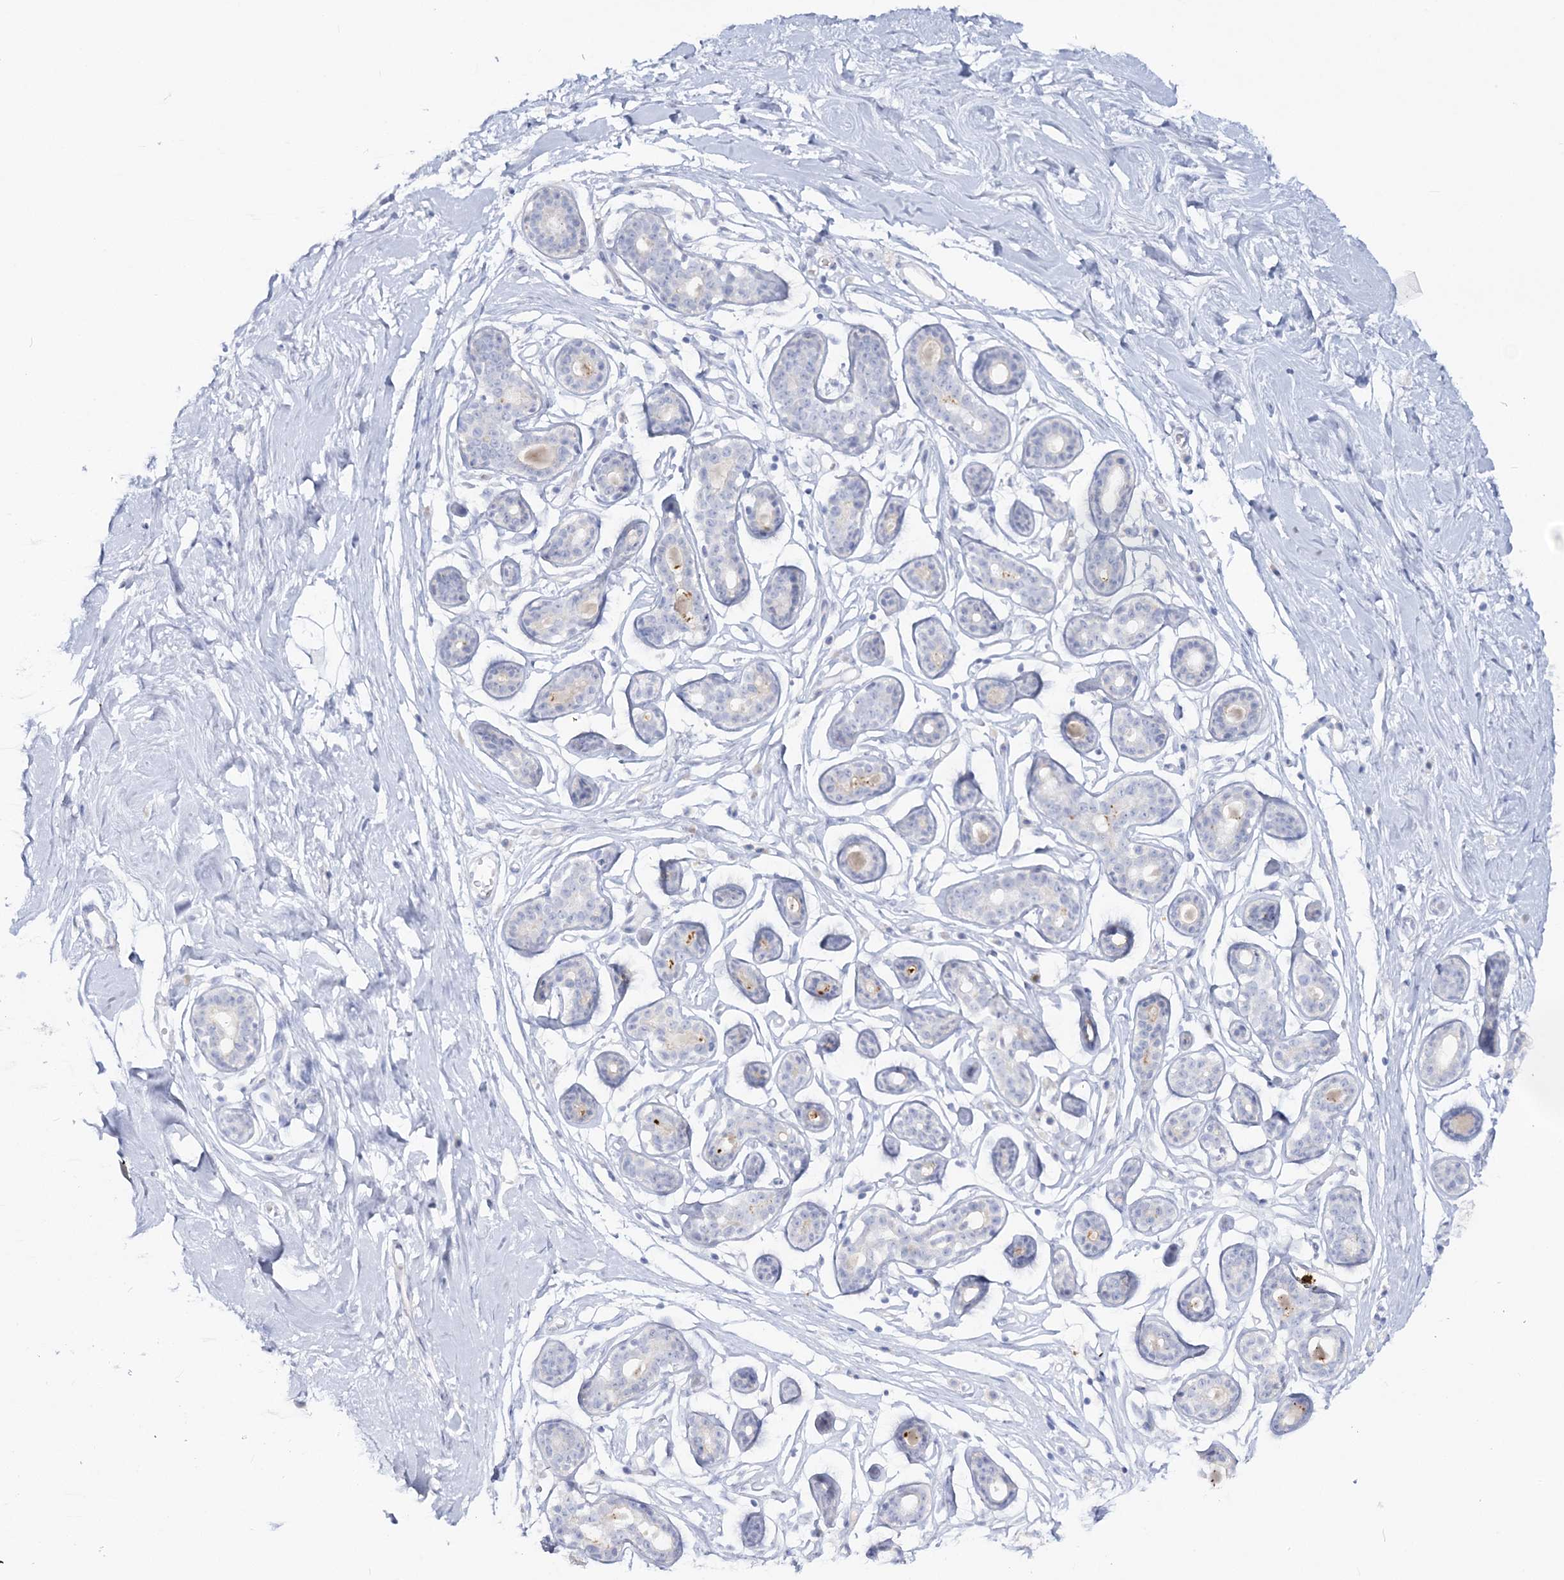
{"staining": {"intensity": "negative", "quantity": "none", "location": "none"}, "tissue": "breast", "cell_type": "Adipocytes", "image_type": "normal", "snomed": [{"axis": "morphology", "description": "Normal tissue, NOS"}, {"axis": "morphology", "description": "Adenoma, NOS"}, {"axis": "topography", "description": "Breast"}], "caption": "Unremarkable breast was stained to show a protein in brown. There is no significant expression in adipocytes.", "gene": "WDSUB1", "patient": {"sex": "female", "age": 23}}